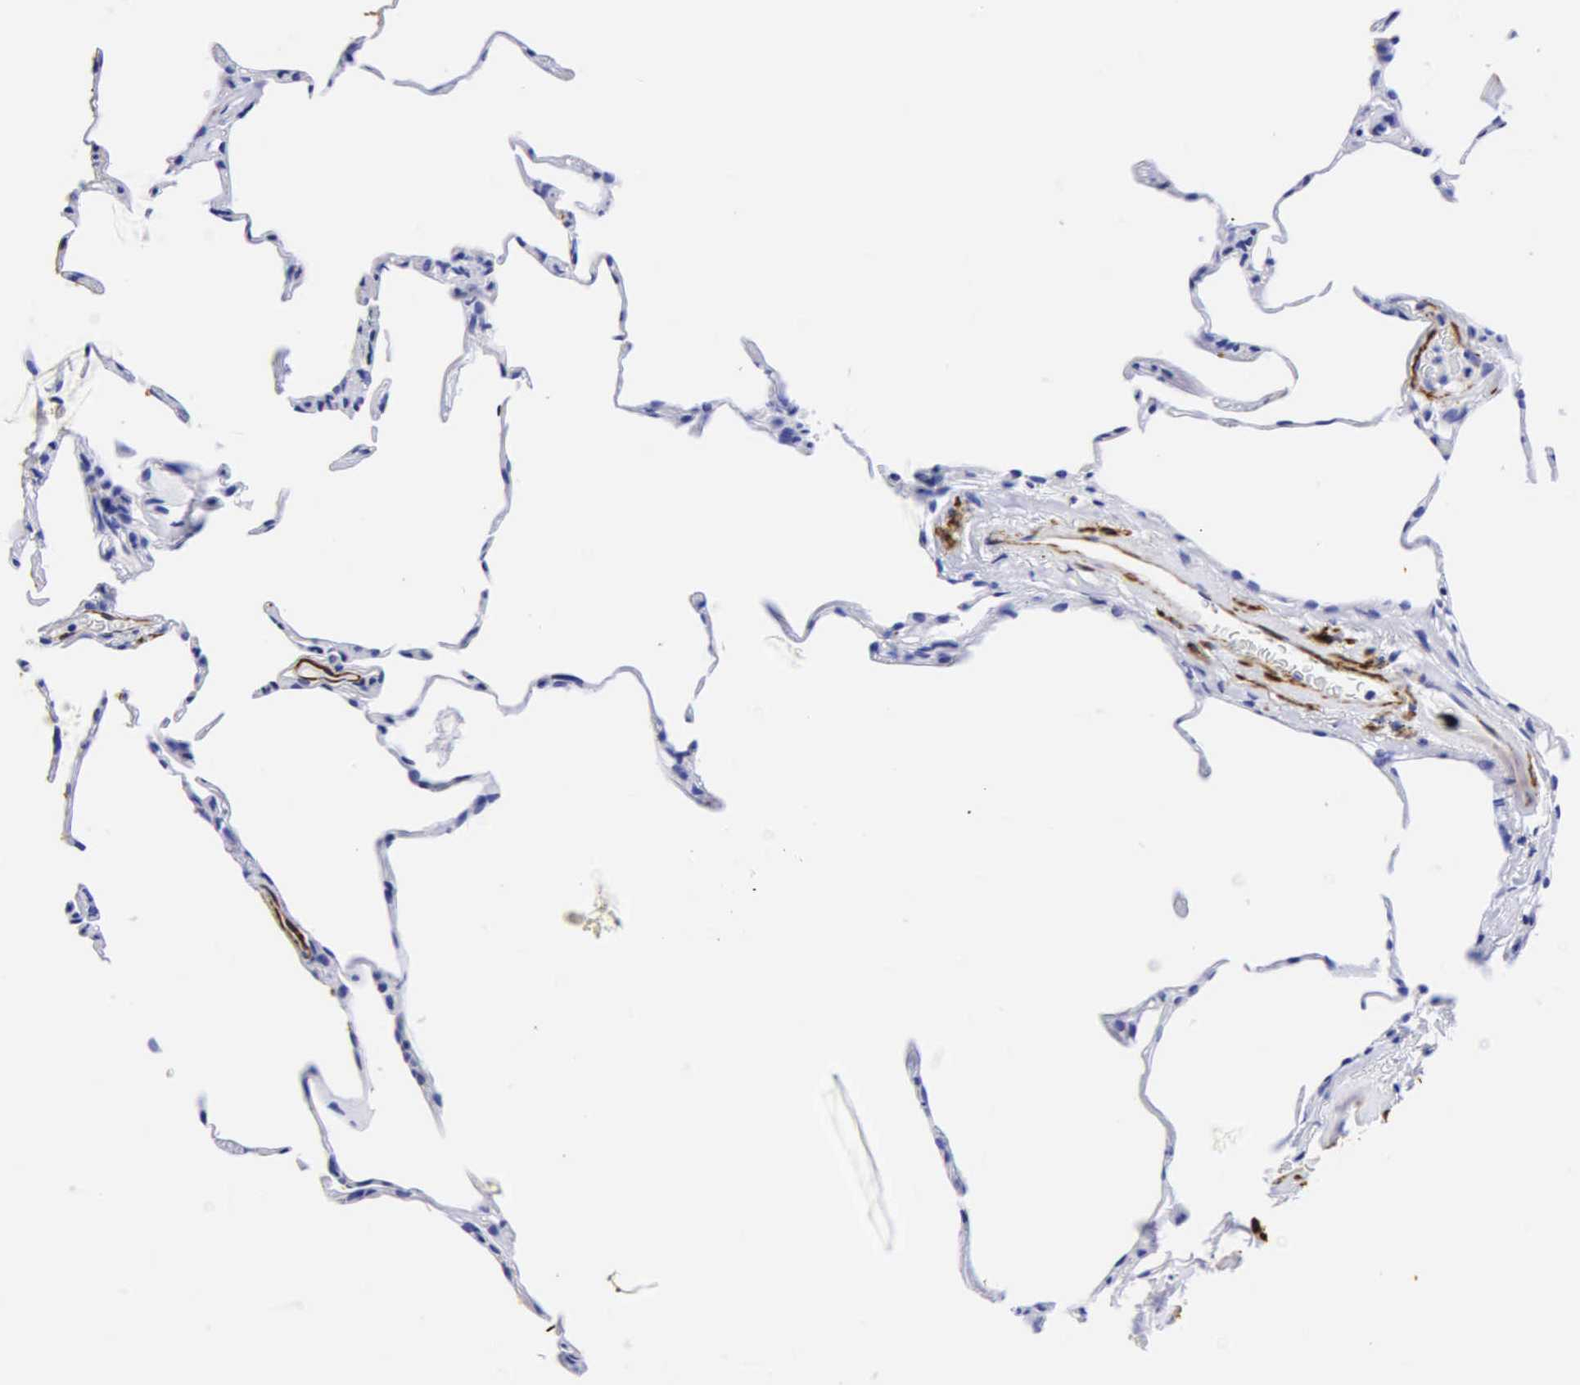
{"staining": {"intensity": "negative", "quantity": "none", "location": "none"}, "tissue": "lung", "cell_type": "Alveolar cells", "image_type": "normal", "snomed": [{"axis": "morphology", "description": "Normal tissue, NOS"}, {"axis": "topography", "description": "Lung"}], "caption": "A histopathology image of lung stained for a protein displays no brown staining in alveolar cells. (Brightfield microscopy of DAB (3,3'-diaminobenzidine) immunohistochemistry at high magnification).", "gene": "DES", "patient": {"sex": "female", "age": 75}}